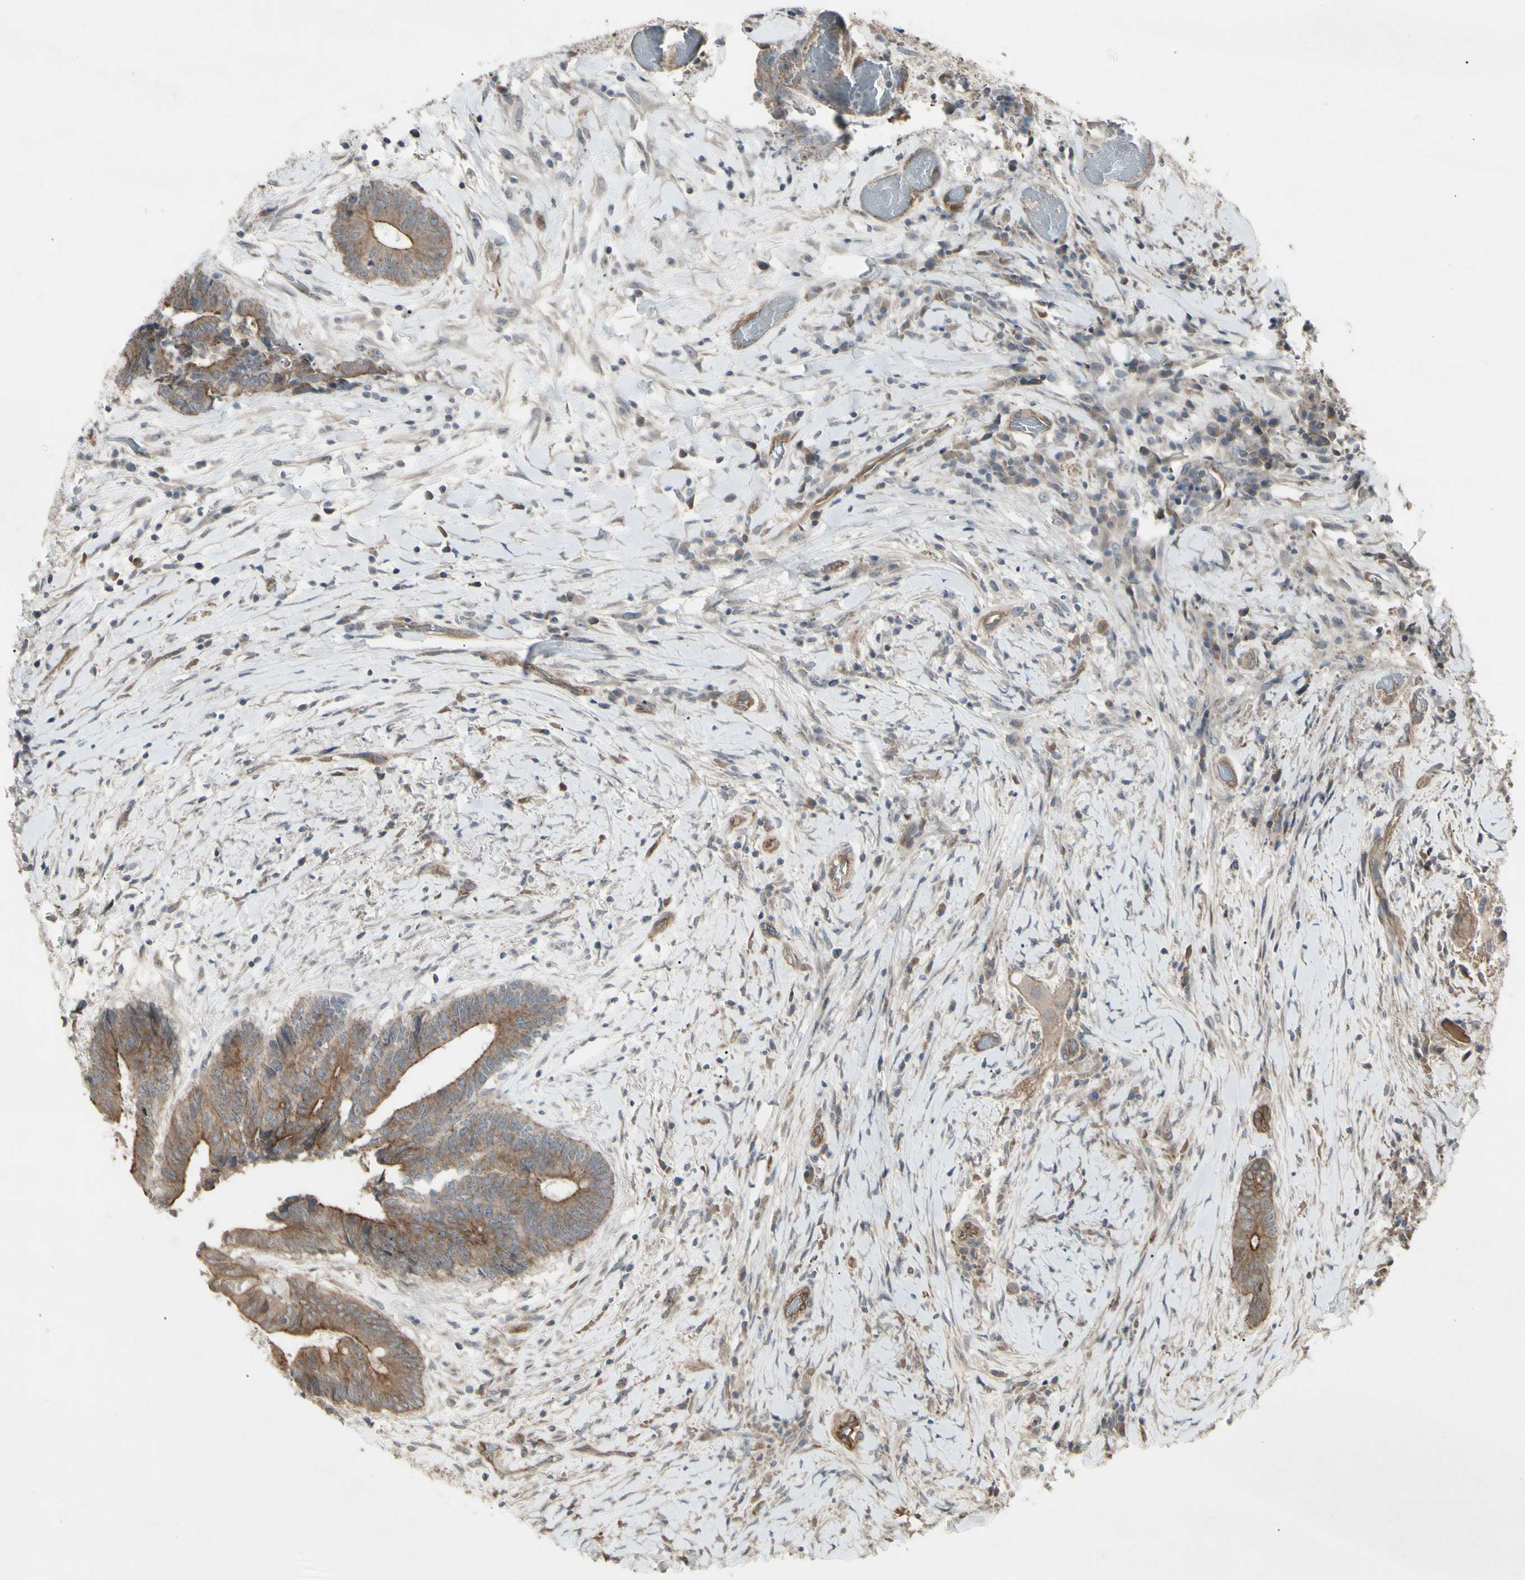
{"staining": {"intensity": "moderate", "quantity": ">75%", "location": "cytoplasmic/membranous"}, "tissue": "colorectal cancer", "cell_type": "Tumor cells", "image_type": "cancer", "snomed": [{"axis": "morphology", "description": "Adenocarcinoma, NOS"}, {"axis": "topography", "description": "Rectum"}], "caption": "Moderate cytoplasmic/membranous protein positivity is present in approximately >75% of tumor cells in colorectal adenocarcinoma.", "gene": "JAG1", "patient": {"sex": "male", "age": 63}}